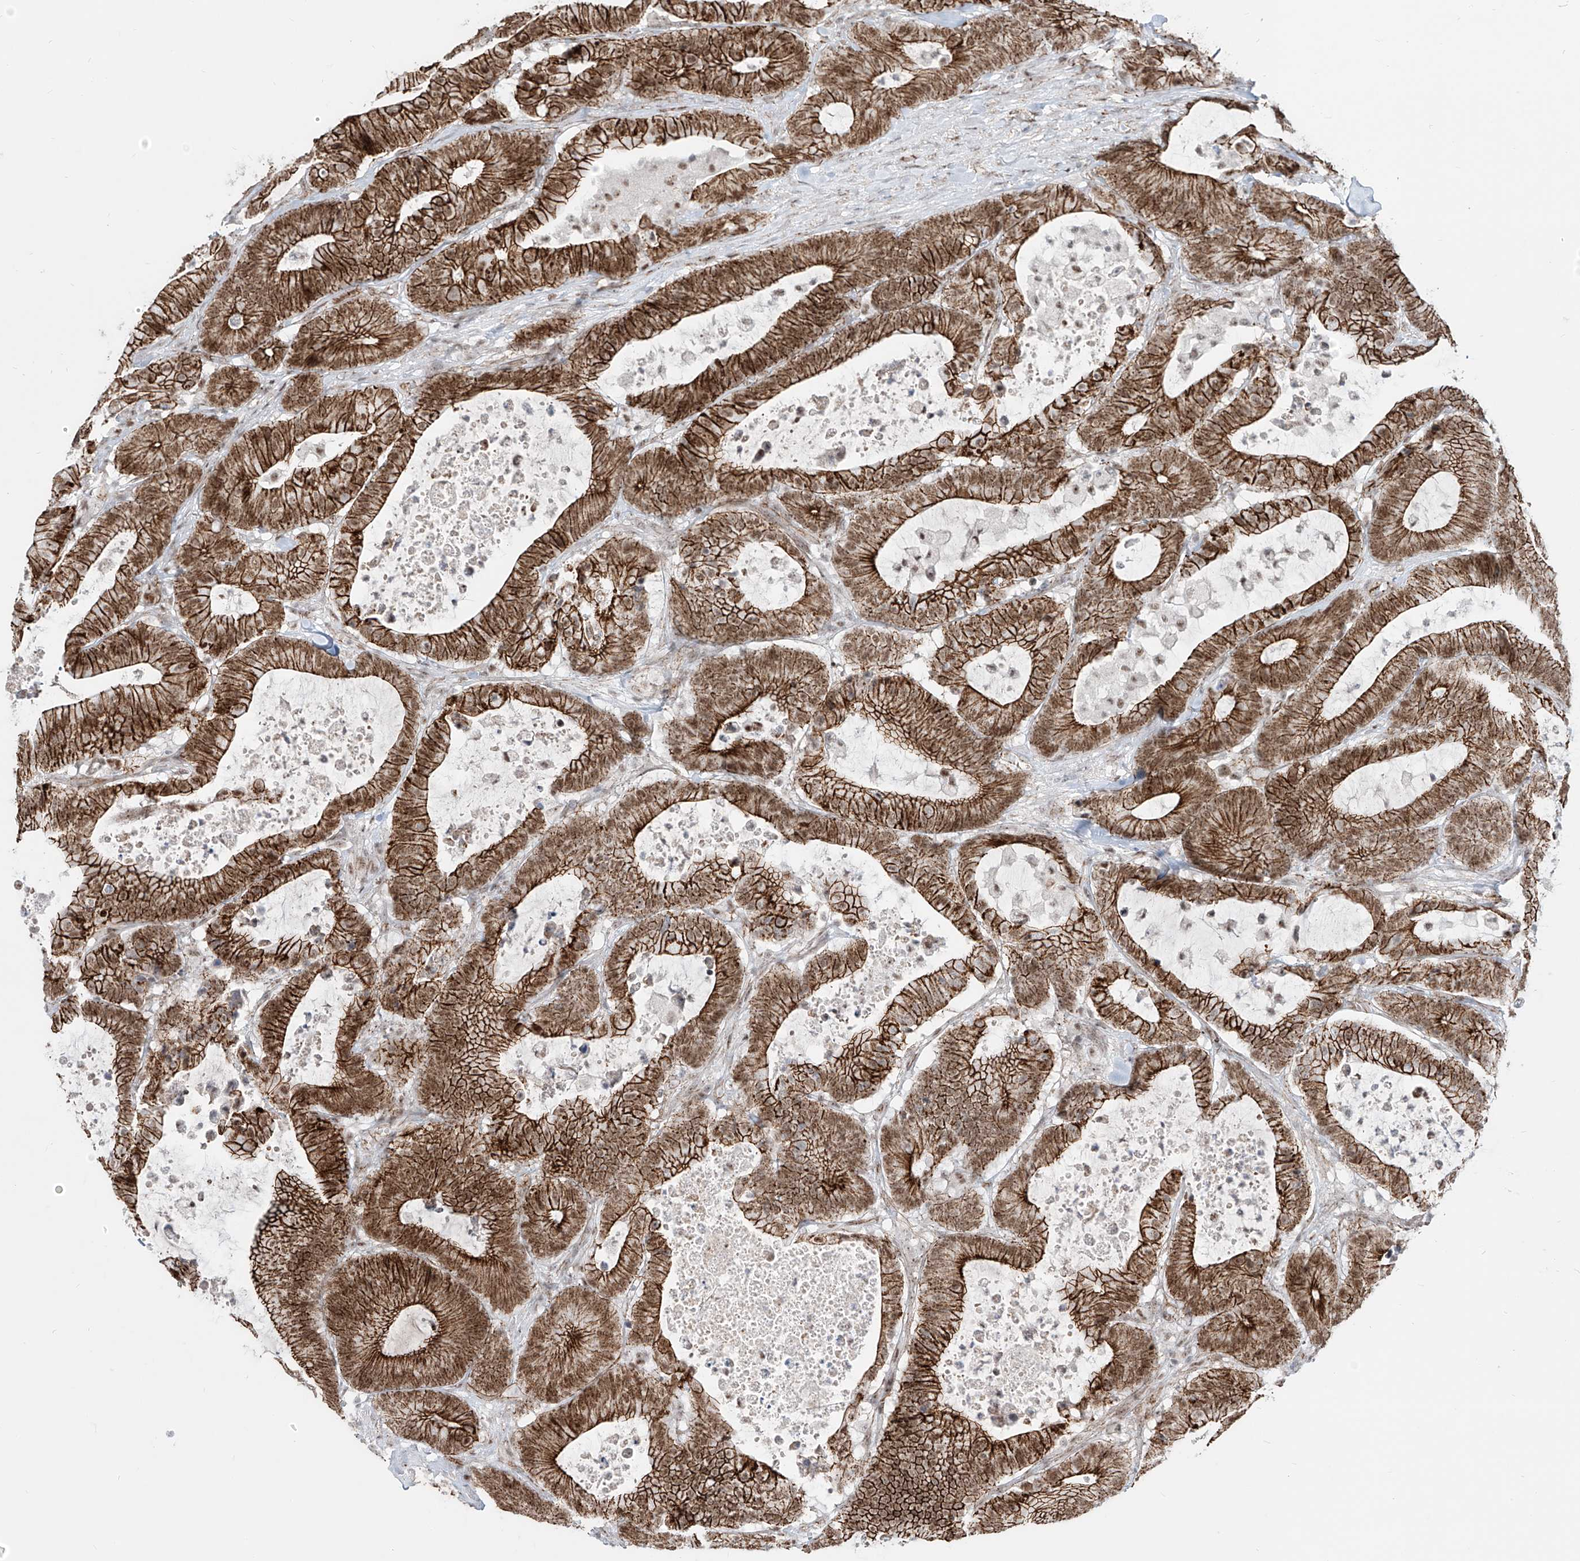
{"staining": {"intensity": "strong", "quantity": ">75%", "location": "cytoplasmic/membranous"}, "tissue": "colorectal cancer", "cell_type": "Tumor cells", "image_type": "cancer", "snomed": [{"axis": "morphology", "description": "Adenocarcinoma, NOS"}, {"axis": "topography", "description": "Colon"}], "caption": "This micrograph shows adenocarcinoma (colorectal) stained with immunohistochemistry to label a protein in brown. The cytoplasmic/membranous of tumor cells show strong positivity for the protein. Nuclei are counter-stained blue.", "gene": "ZNF710", "patient": {"sex": "female", "age": 84}}